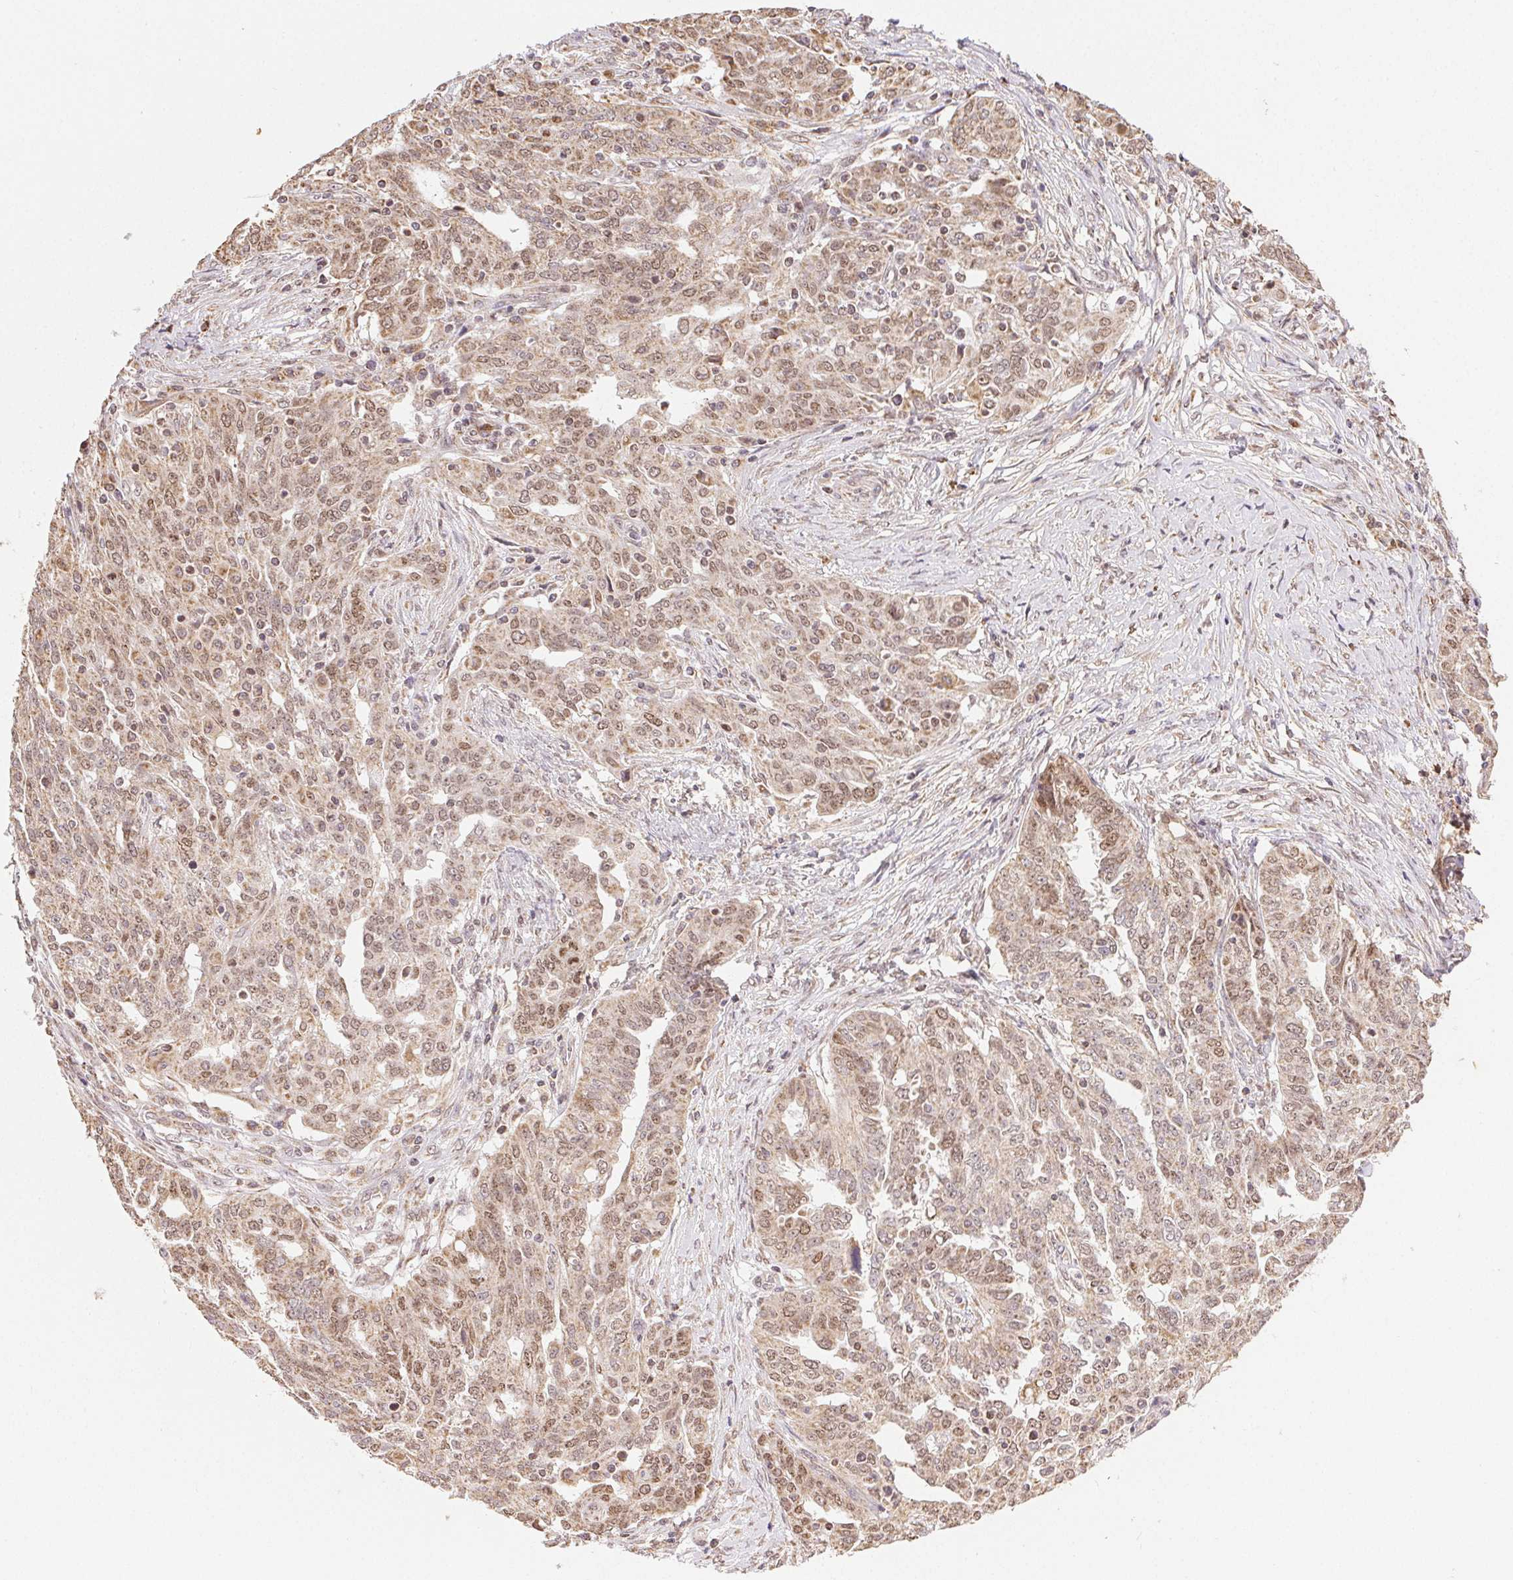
{"staining": {"intensity": "moderate", "quantity": ">75%", "location": "nuclear"}, "tissue": "ovarian cancer", "cell_type": "Tumor cells", "image_type": "cancer", "snomed": [{"axis": "morphology", "description": "Cystadenocarcinoma, serous, NOS"}, {"axis": "topography", "description": "Ovary"}], "caption": "IHC histopathology image of neoplastic tissue: ovarian serous cystadenocarcinoma stained using immunohistochemistry (IHC) demonstrates medium levels of moderate protein expression localized specifically in the nuclear of tumor cells, appearing as a nuclear brown color.", "gene": "PIWIL4", "patient": {"sex": "female", "age": 67}}